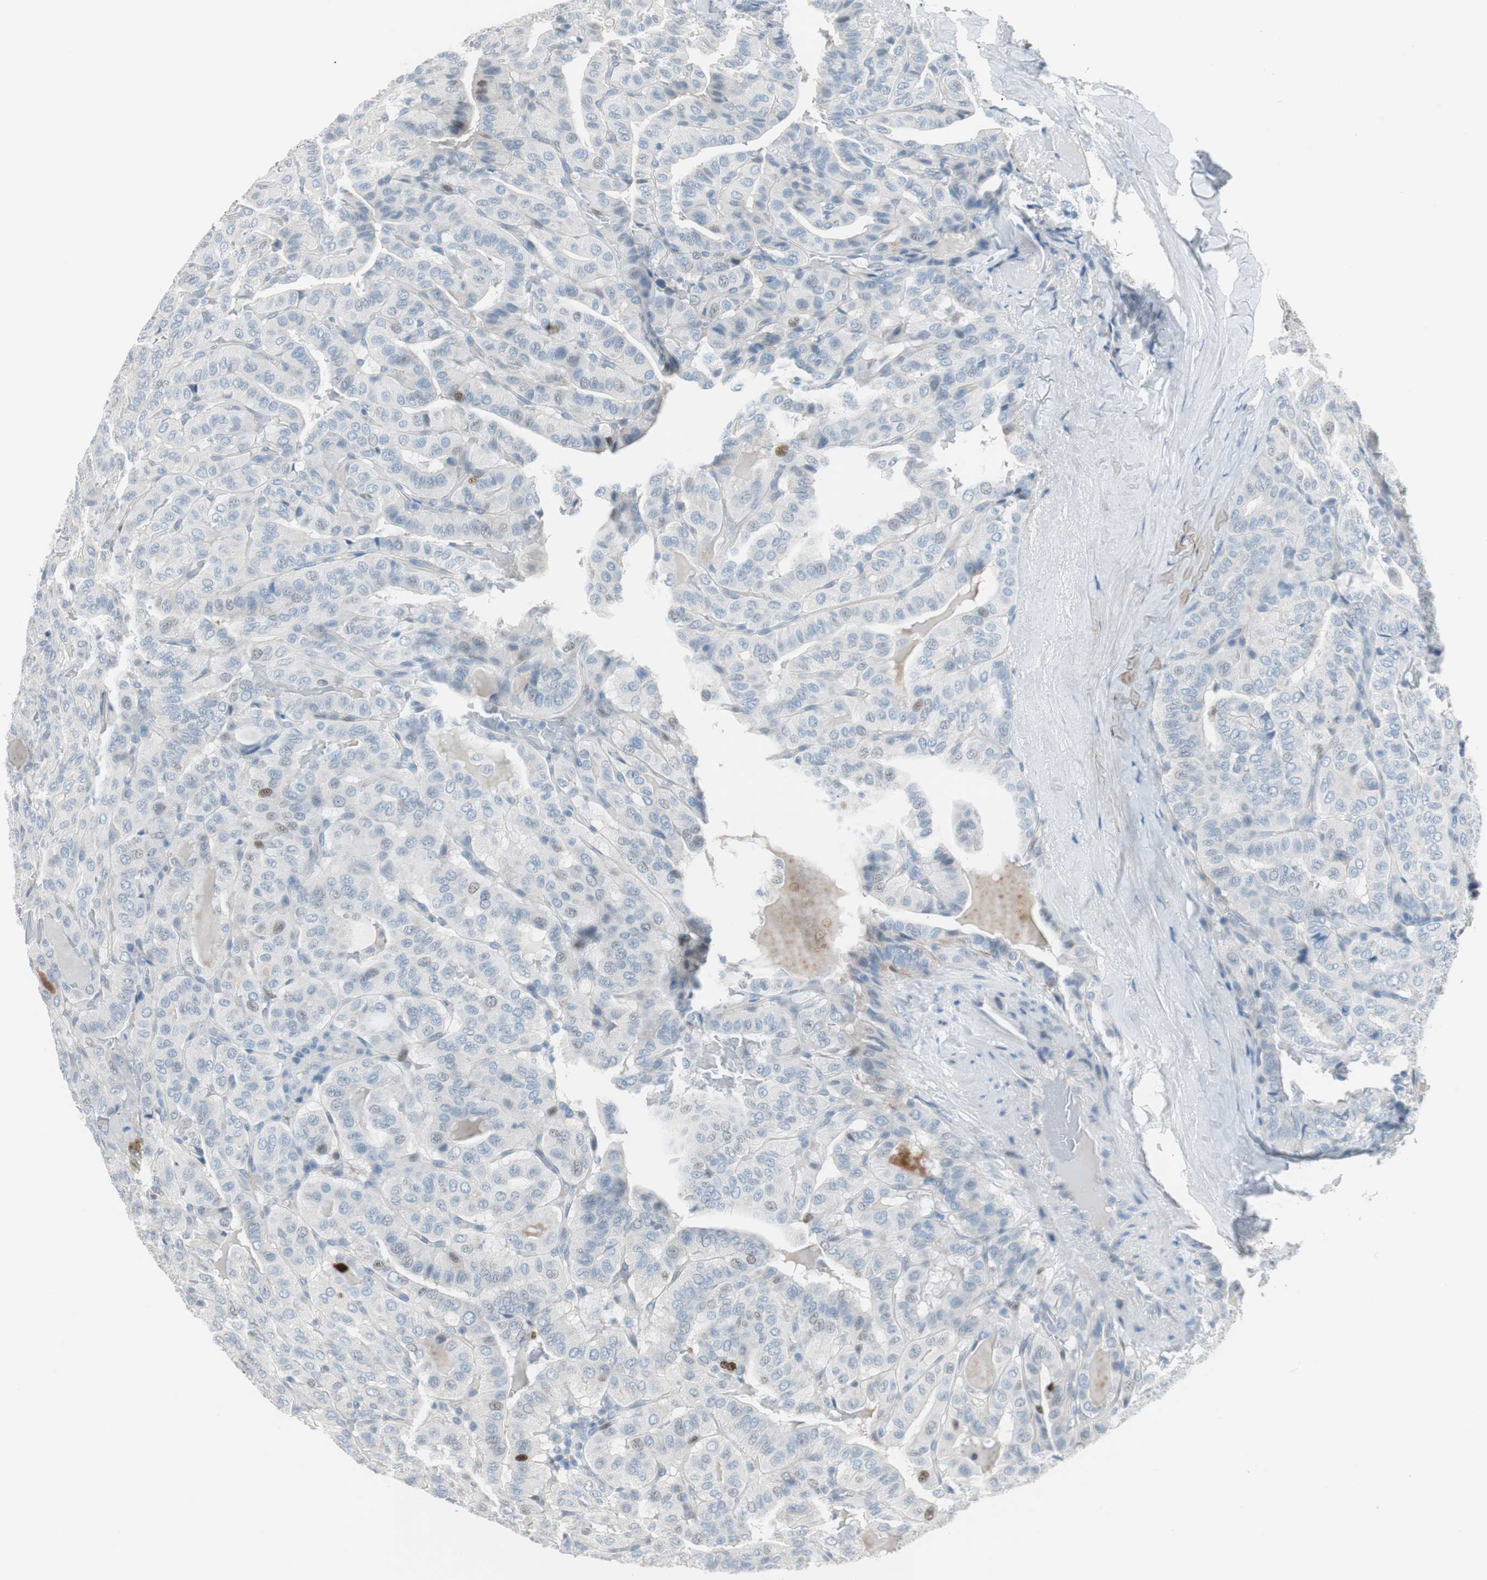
{"staining": {"intensity": "negative", "quantity": "none", "location": "none"}, "tissue": "thyroid cancer", "cell_type": "Tumor cells", "image_type": "cancer", "snomed": [{"axis": "morphology", "description": "Papillary adenocarcinoma, NOS"}, {"axis": "topography", "description": "Thyroid gland"}], "caption": "The micrograph displays no significant positivity in tumor cells of thyroid papillary adenocarcinoma. (DAB (3,3'-diaminobenzidine) immunohistochemistry with hematoxylin counter stain).", "gene": "FOSL1", "patient": {"sex": "male", "age": 77}}